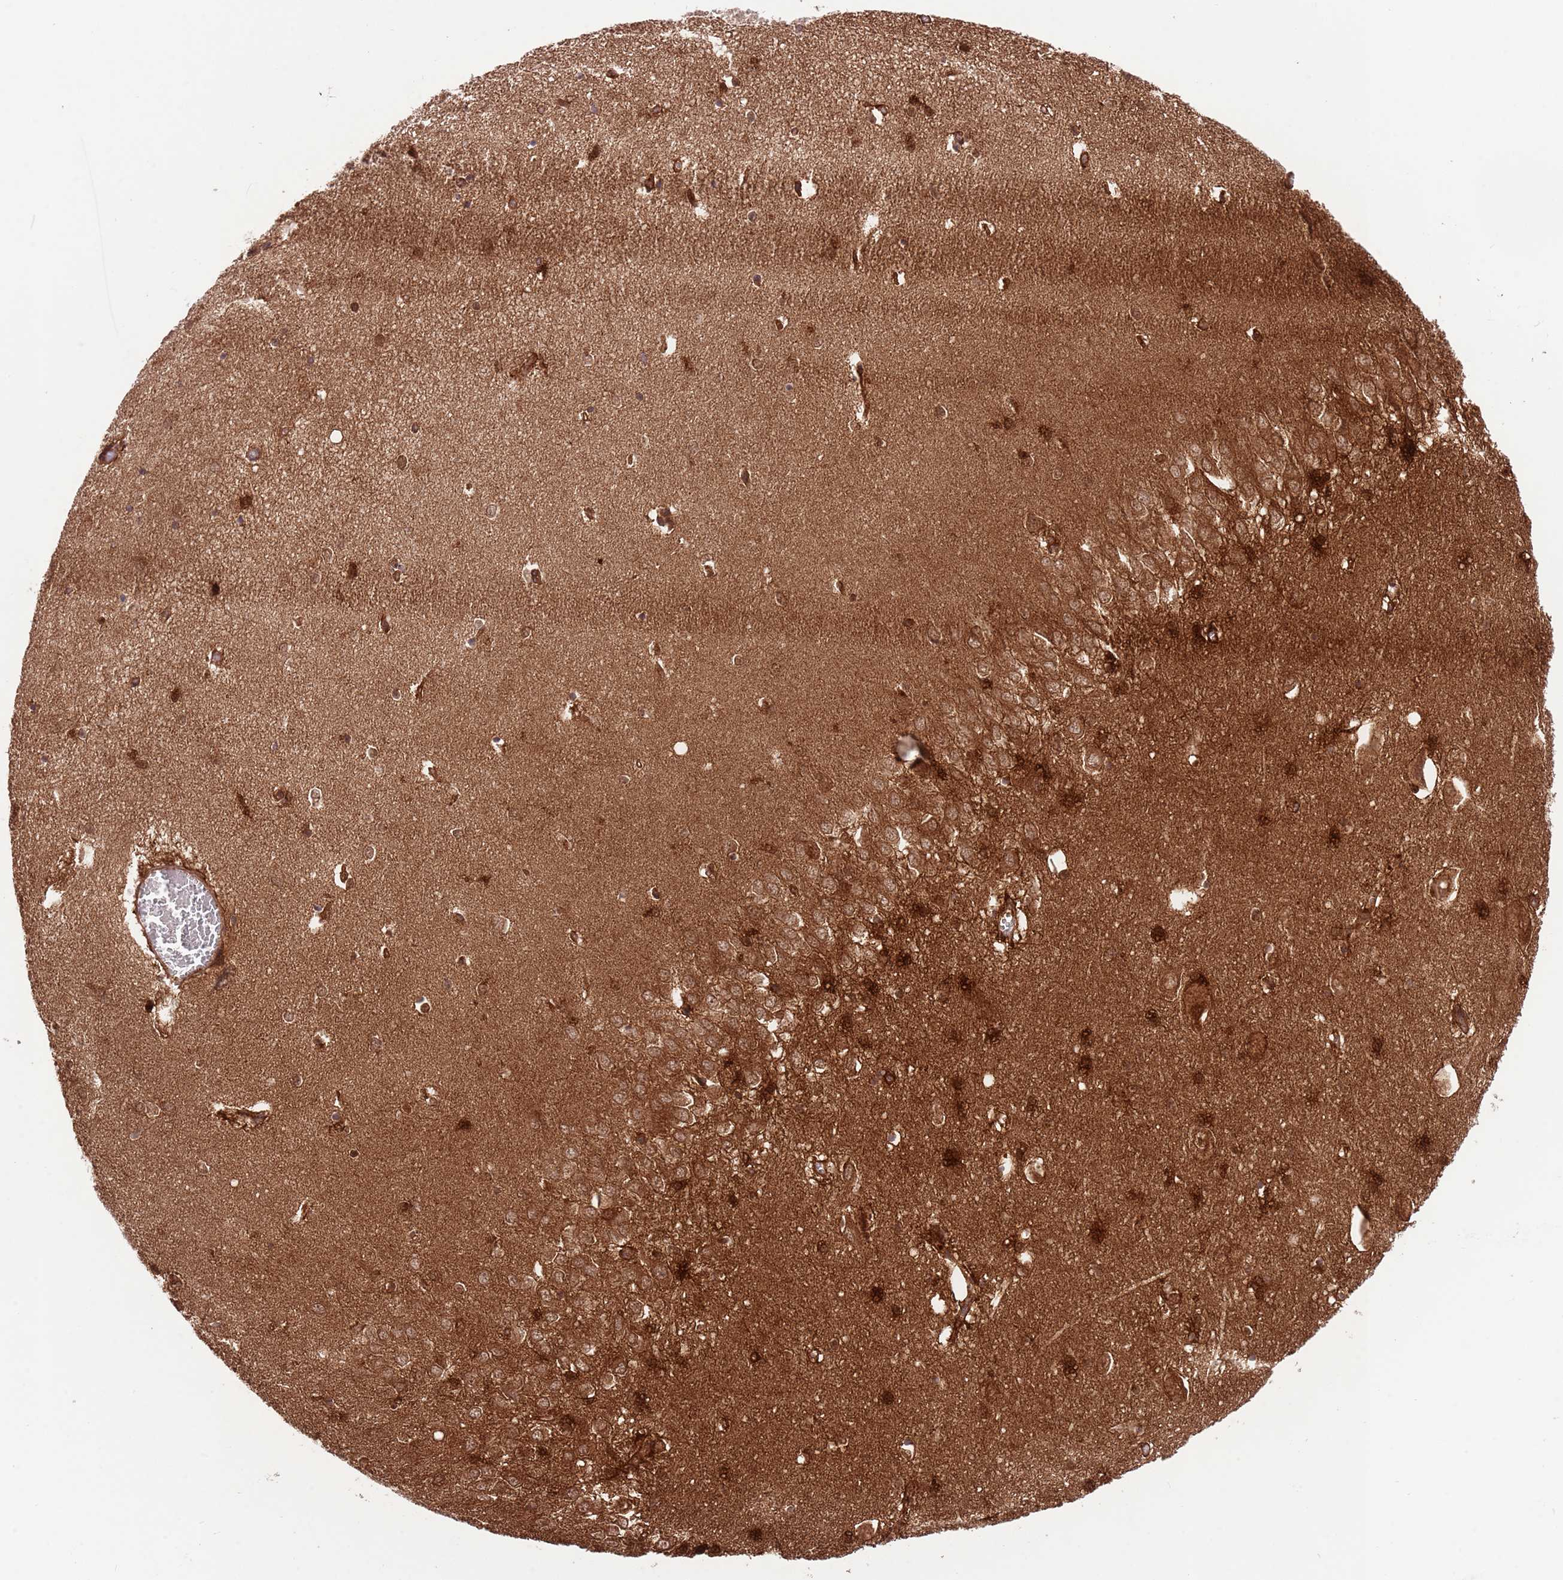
{"staining": {"intensity": "moderate", "quantity": "<25%", "location": "cytoplasmic/membranous"}, "tissue": "hippocampus", "cell_type": "Glial cells", "image_type": "normal", "snomed": [{"axis": "morphology", "description": "Normal tissue, NOS"}, {"axis": "topography", "description": "Hippocampus"}], "caption": "Moderate cytoplasmic/membranous protein positivity is present in about <25% of glial cells in hippocampus. The staining was performed using DAB (3,3'-diaminobenzidine), with brown indicating positive protein expression. Nuclei are stained blue with hematoxylin.", "gene": "HDHD2", "patient": {"sex": "female", "age": 64}}